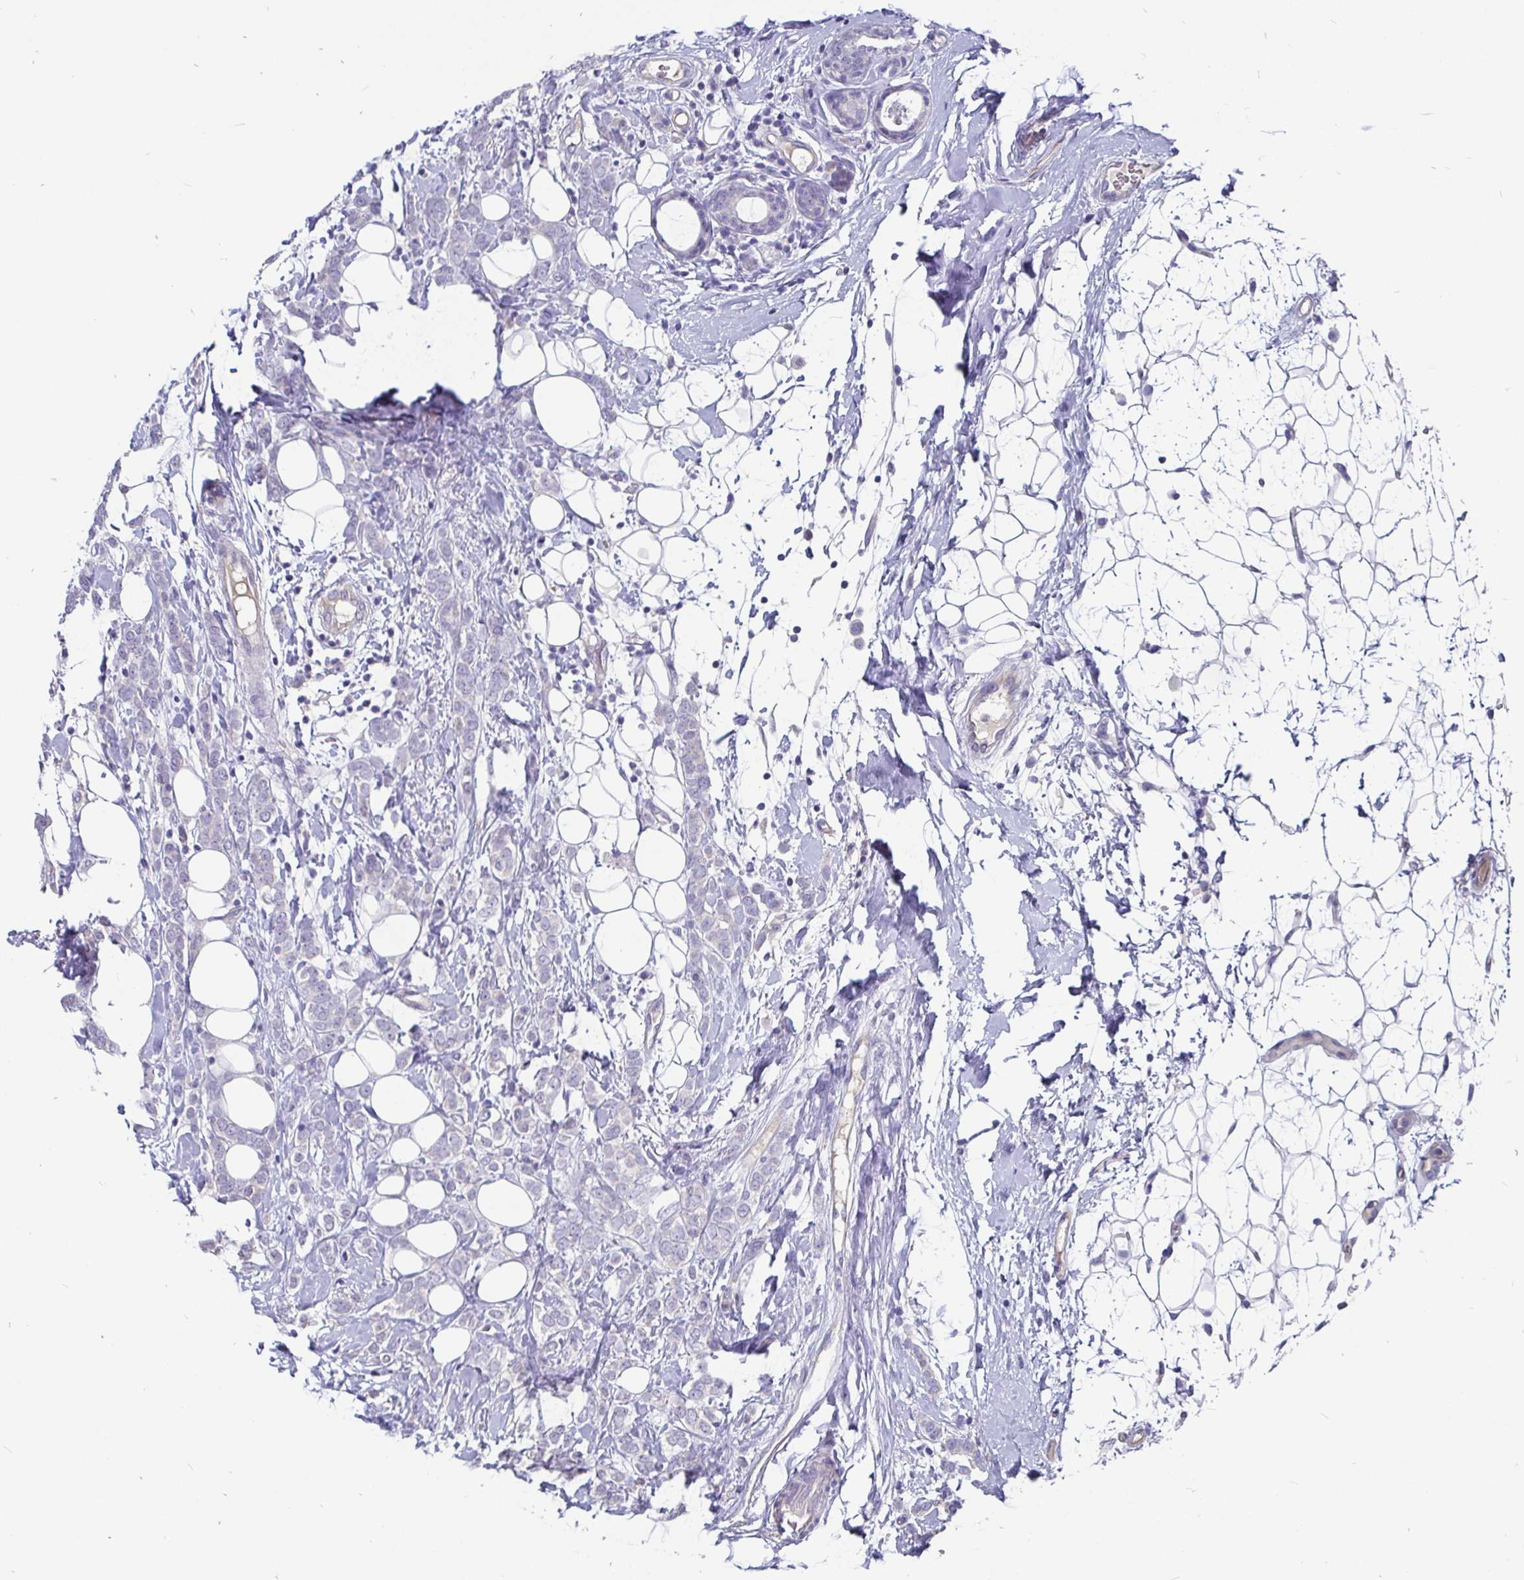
{"staining": {"intensity": "negative", "quantity": "none", "location": "none"}, "tissue": "breast cancer", "cell_type": "Tumor cells", "image_type": "cancer", "snomed": [{"axis": "morphology", "description": "Lobular carcinoma"}, {"axis": "topography", "description": "Breast"}], "caption": "A photomicrograph of breast cancer stained for a protein exhibits no brown staining in tumor cells.", "gene": "ADAMTS6", "patient": {"sex": "female", "age": 49}}